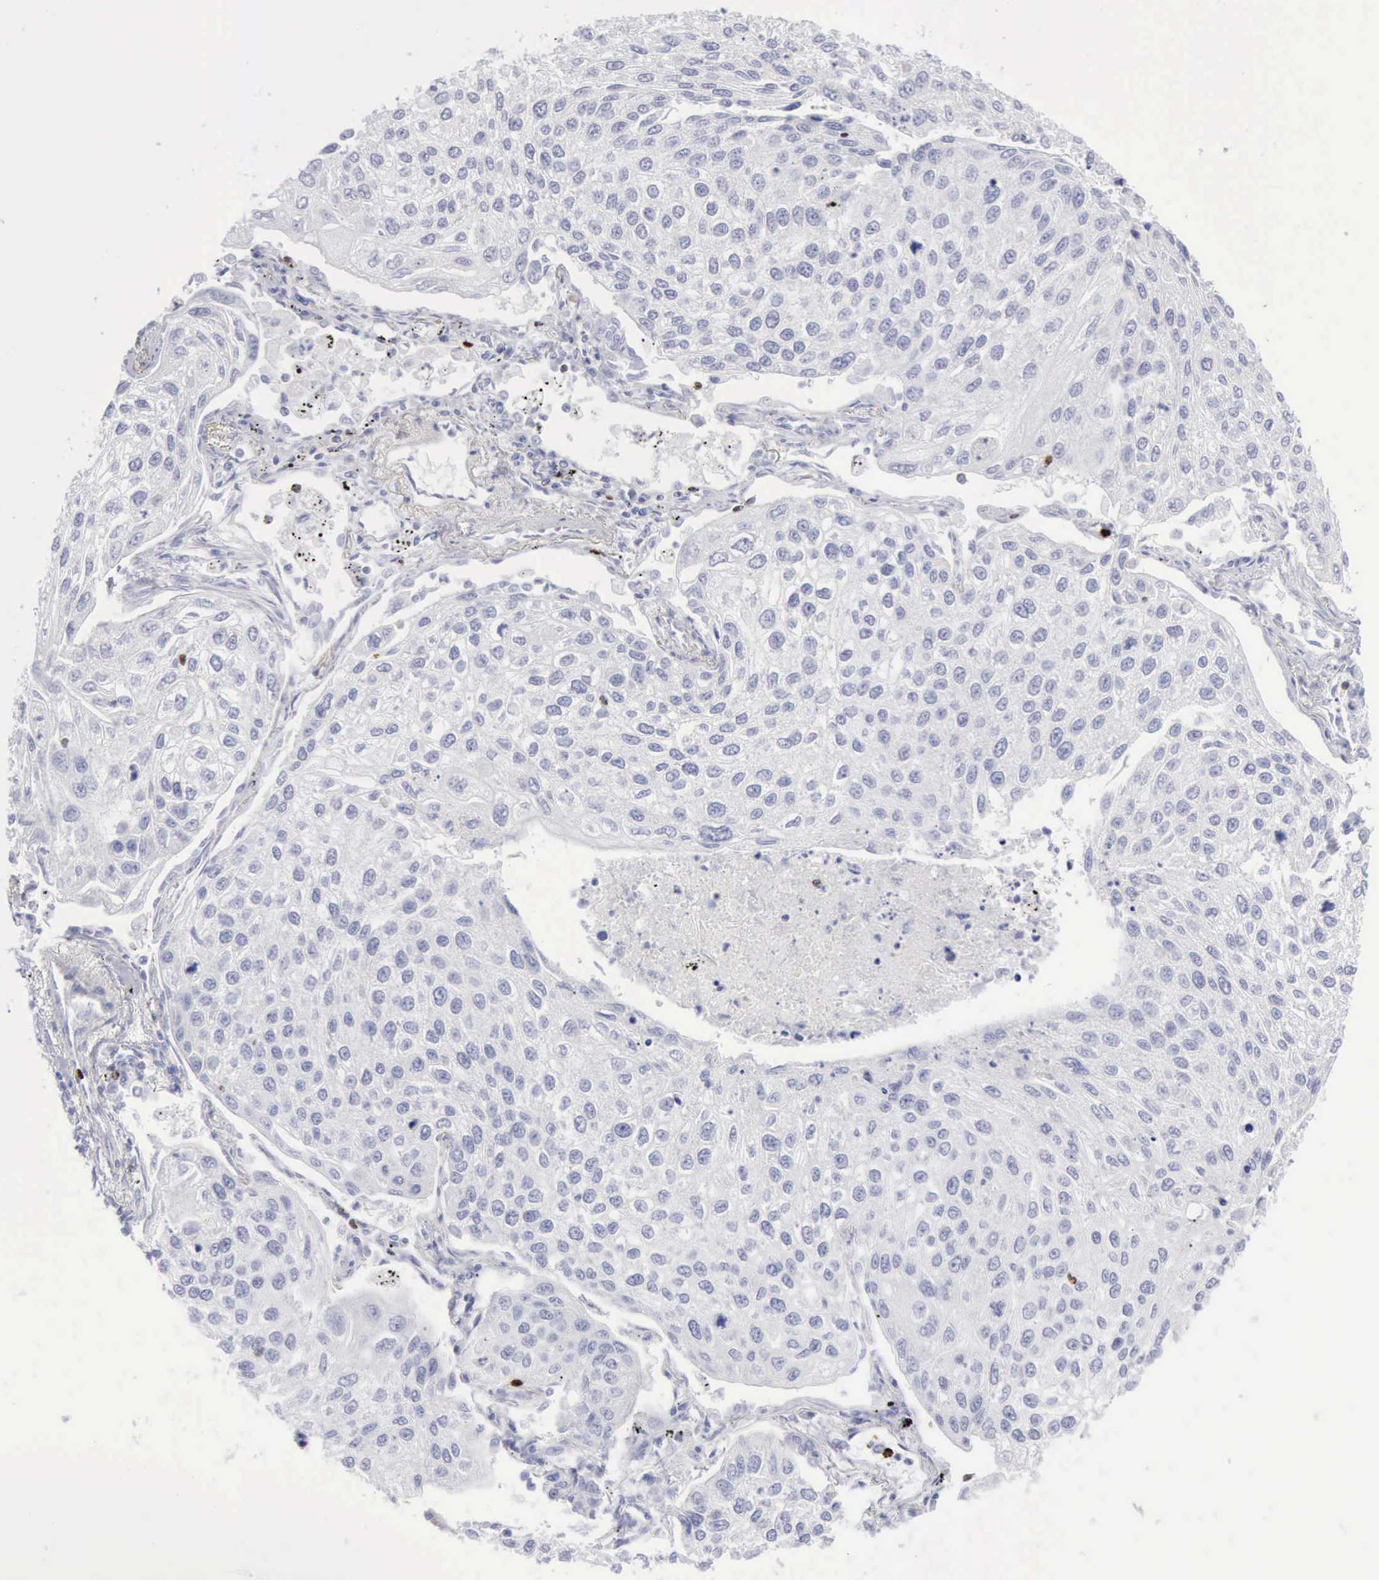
{"staining": {"intensity": "negative", "quantity": "none", "location": "none"}, "tissue": "lung cancer", "cell_type": "Tumor cells", "image_type": "cancer", "snomed": [{"axis": "morphology", "description": "Squamous cell carcinoma, NOS"}, {"axis": "topography", "description": "Lung"}], "caption": "This is an immunohistochemistry (IHC) micrograph of lung cancer (squamous cell carcinoma). There is no expression in tumor cells.", "gene": "GZMB", "patient": {"sex": "male", "age": 75}}